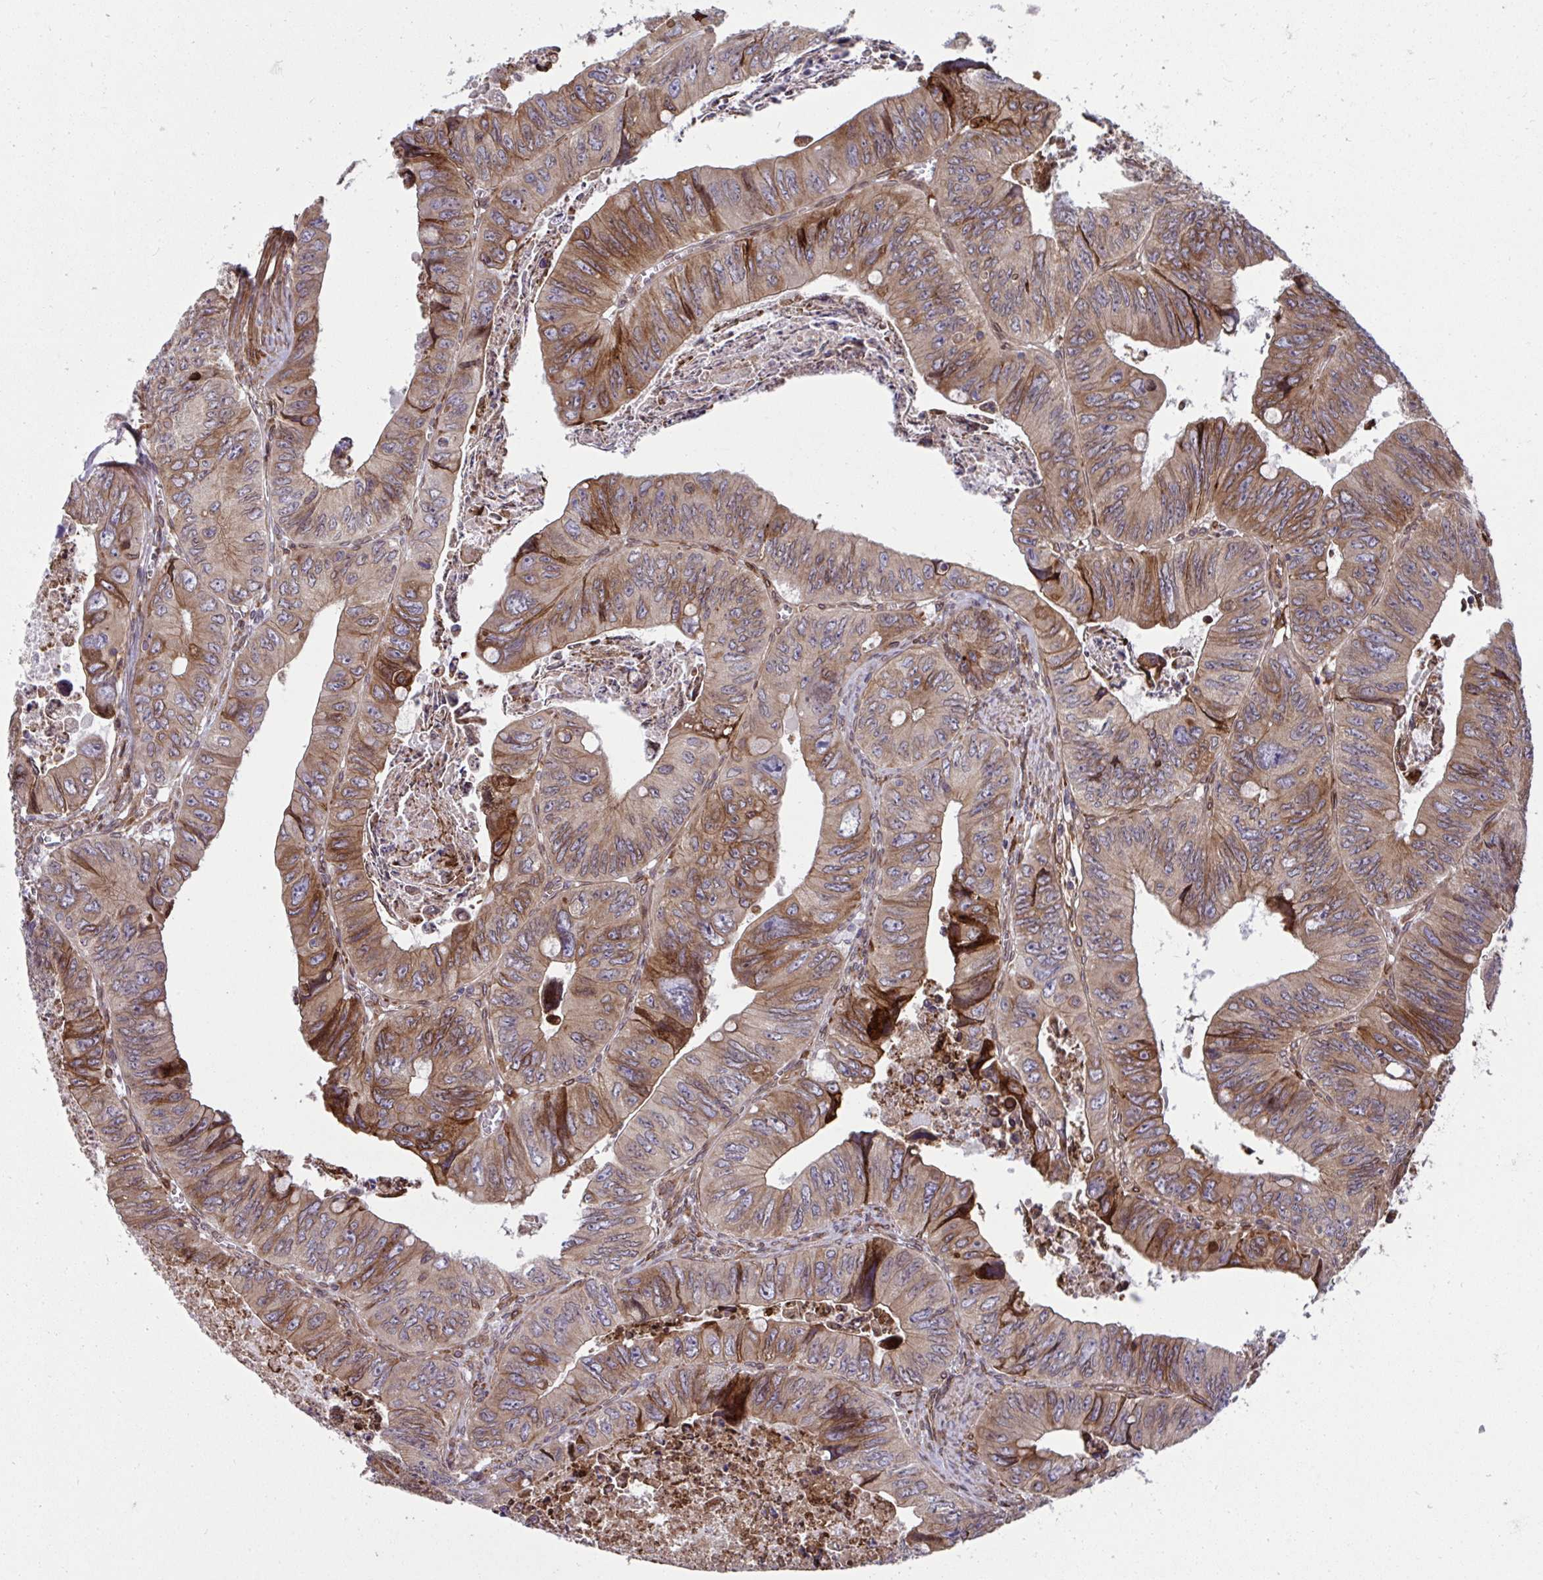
{"staining": {"intensity": "moderate", "quantity": ">75%", "location": "cytoplasmic/membranous"}, "tissue": "colorectal cancer", "cell_type": "Tumor cells", "image_type": "cancer", "snomed": [{"axis": "morphology", "description": "Adenocarcinoma, NOS"}, {"axis": "topography", "description": "Colon"}], "caption": "Colorectal cancer (adenocarcinoma) stained with a protein marker displays moderate staining in tumor cells.", "gene": "STIM2", "patient": {"sex": "female", "age": 84}}